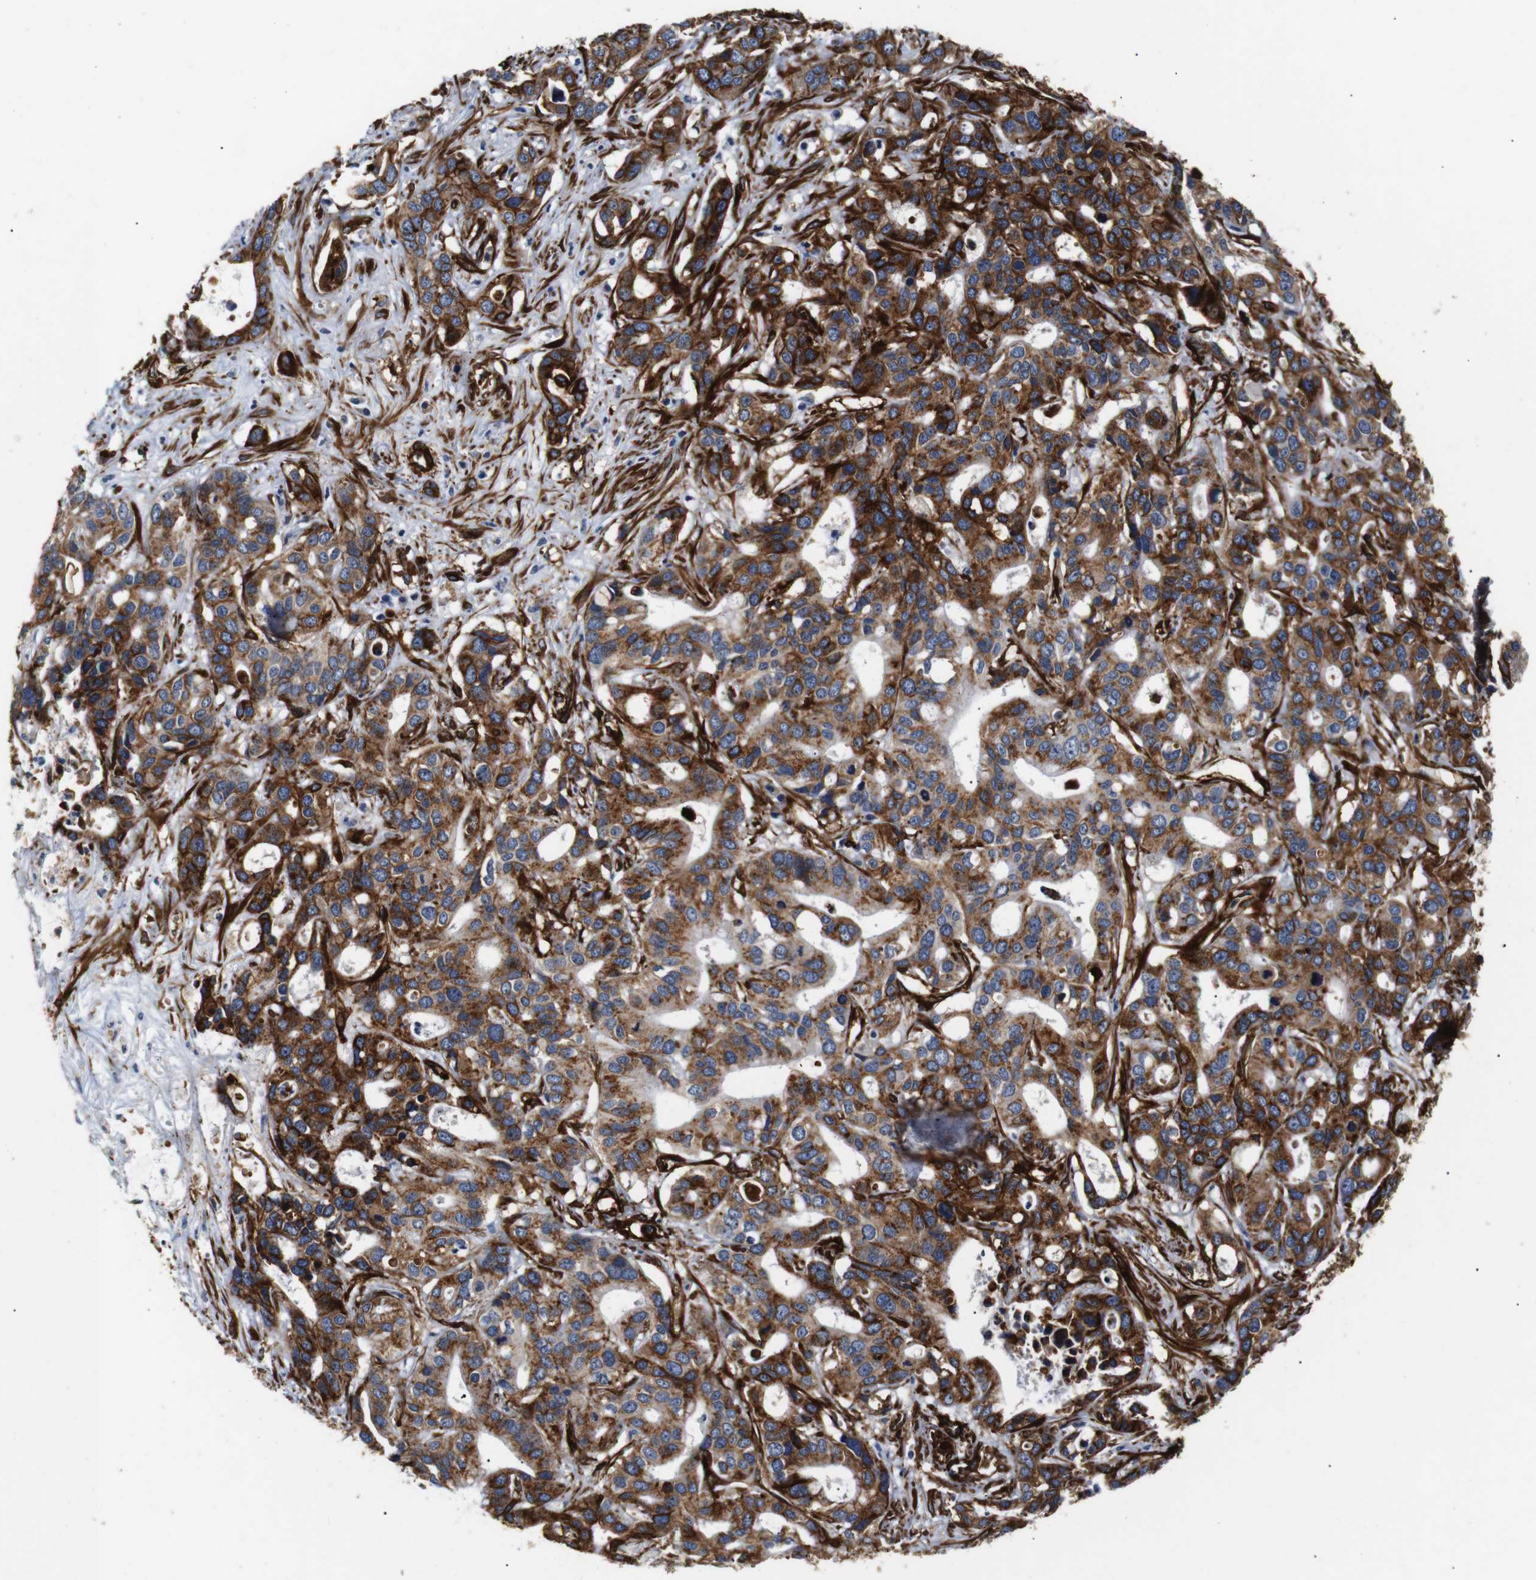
{"staining": {"intensity": "strong", "quantity": ">75%", "location": "cytoplasmic/membranous"}, "tissue": "liver cancer", "cell_type": "Tumor cells", "image_type": "cancer", "snomed": [{"axis": "morphology", "description": "Cholangiocarcinoma"}, {"axis": "topography", "description": "Liver"}], "caption": "Immunohistochemical staining of human liver cancer displays strong cytoplasmic/membranous protein positivity in approximately >75% of tumor cells.", "gene": "CAV2", "patient": {"sex": "female", "age": 65}}